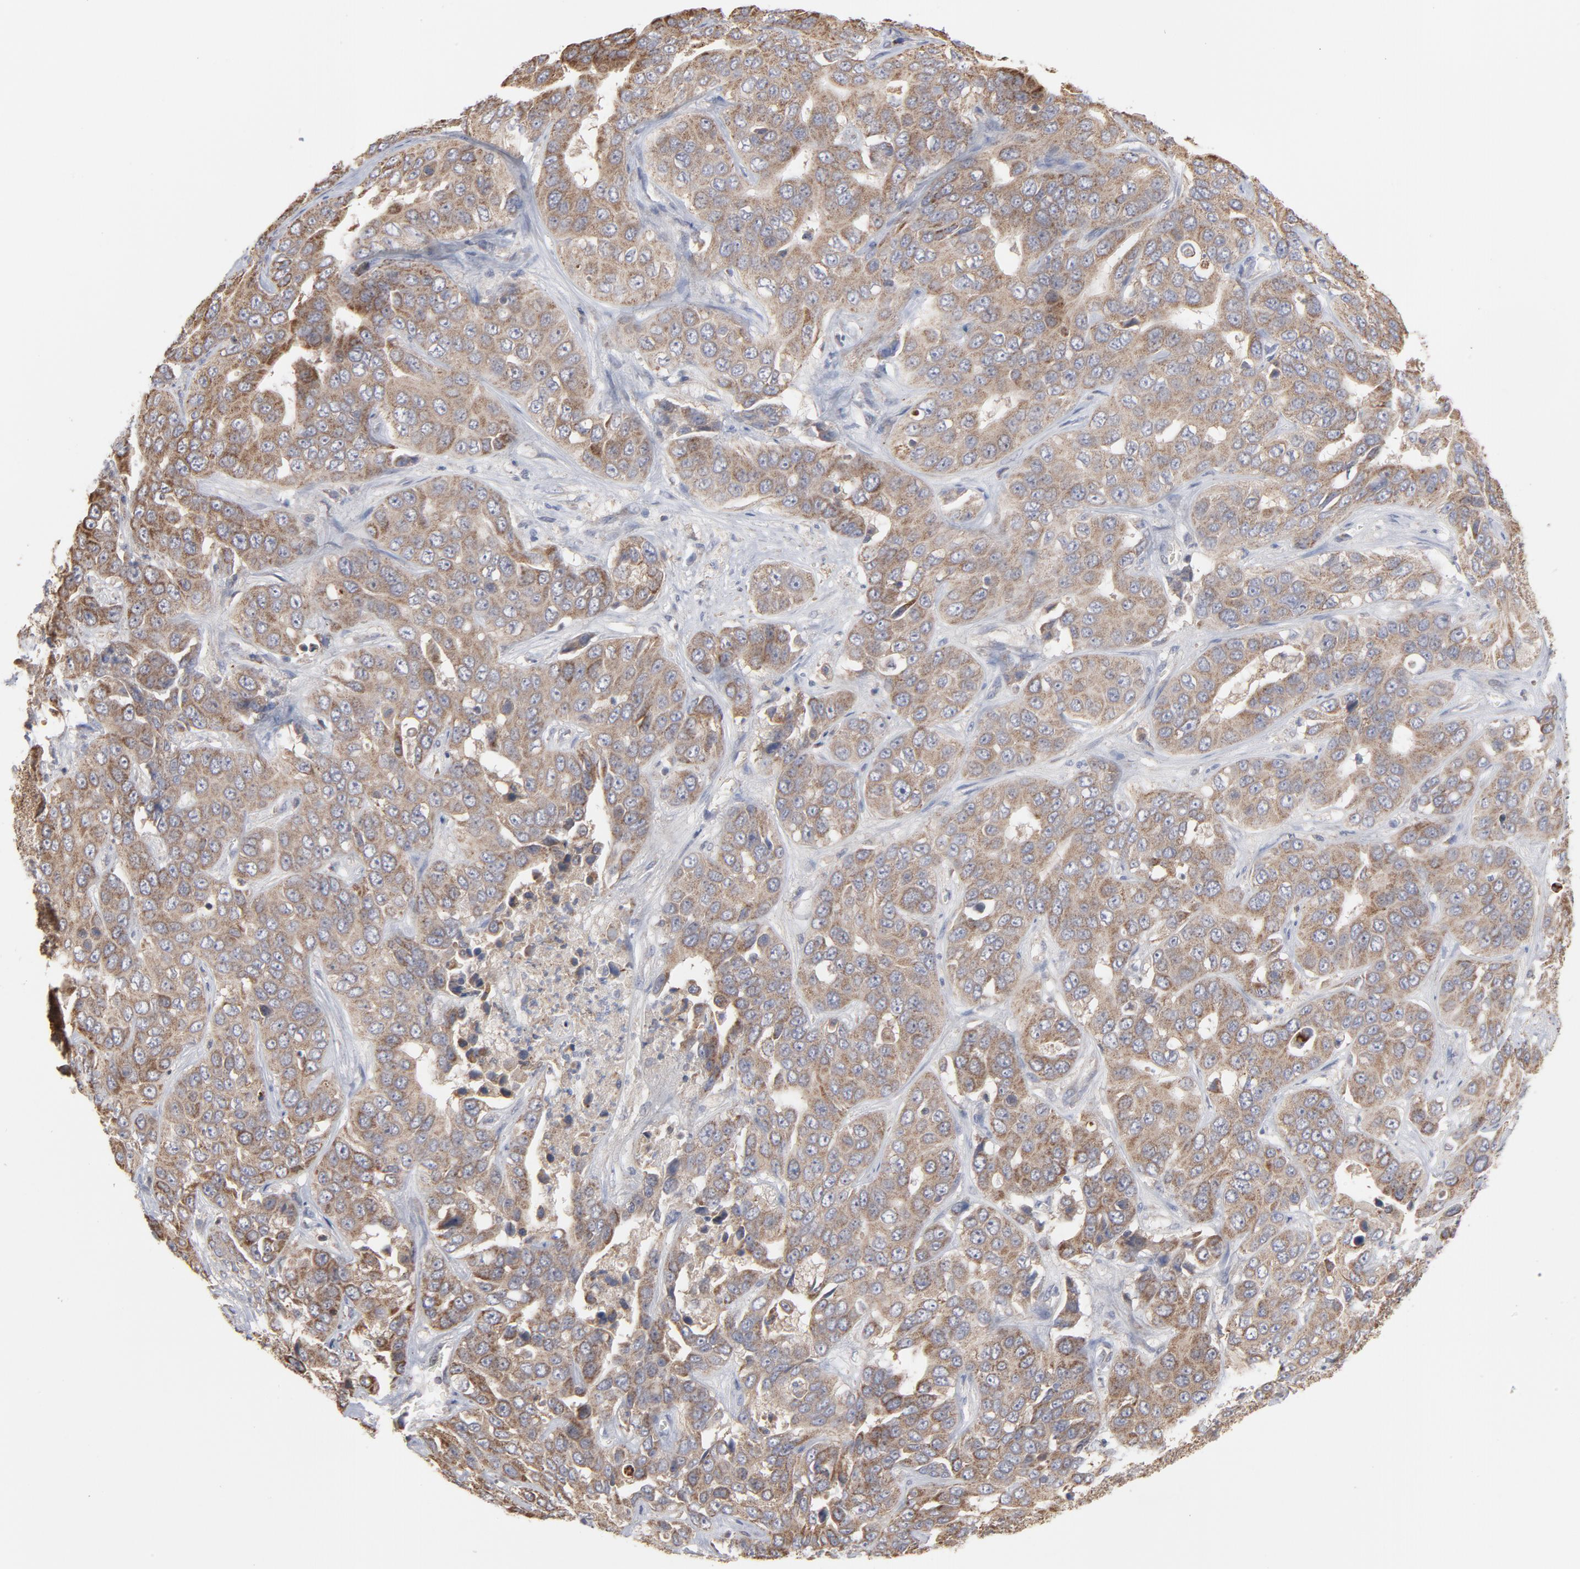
{"staining": {"intensity": "moderate", "quantity": ">75%", "location": "cytoplasmic/membranous"}, "tissue": "liver cancer", "cell_type": "Tumor cells", "image_type": "cancer", "snomed": [{"axis": "morphology", "description": "Cholangiocarcinoma"}, {"axis": "topography", "description": "Liver"}], "caption": "This is an image of immunohistochemistry (IHC) staining of cholangiocarcinoma (liver), which shows moderate staining in the cytoplasmic/membranous of tumor cells.", "gene": "PPFIBP2", "patient": {"sex": "female", "age": 52}}